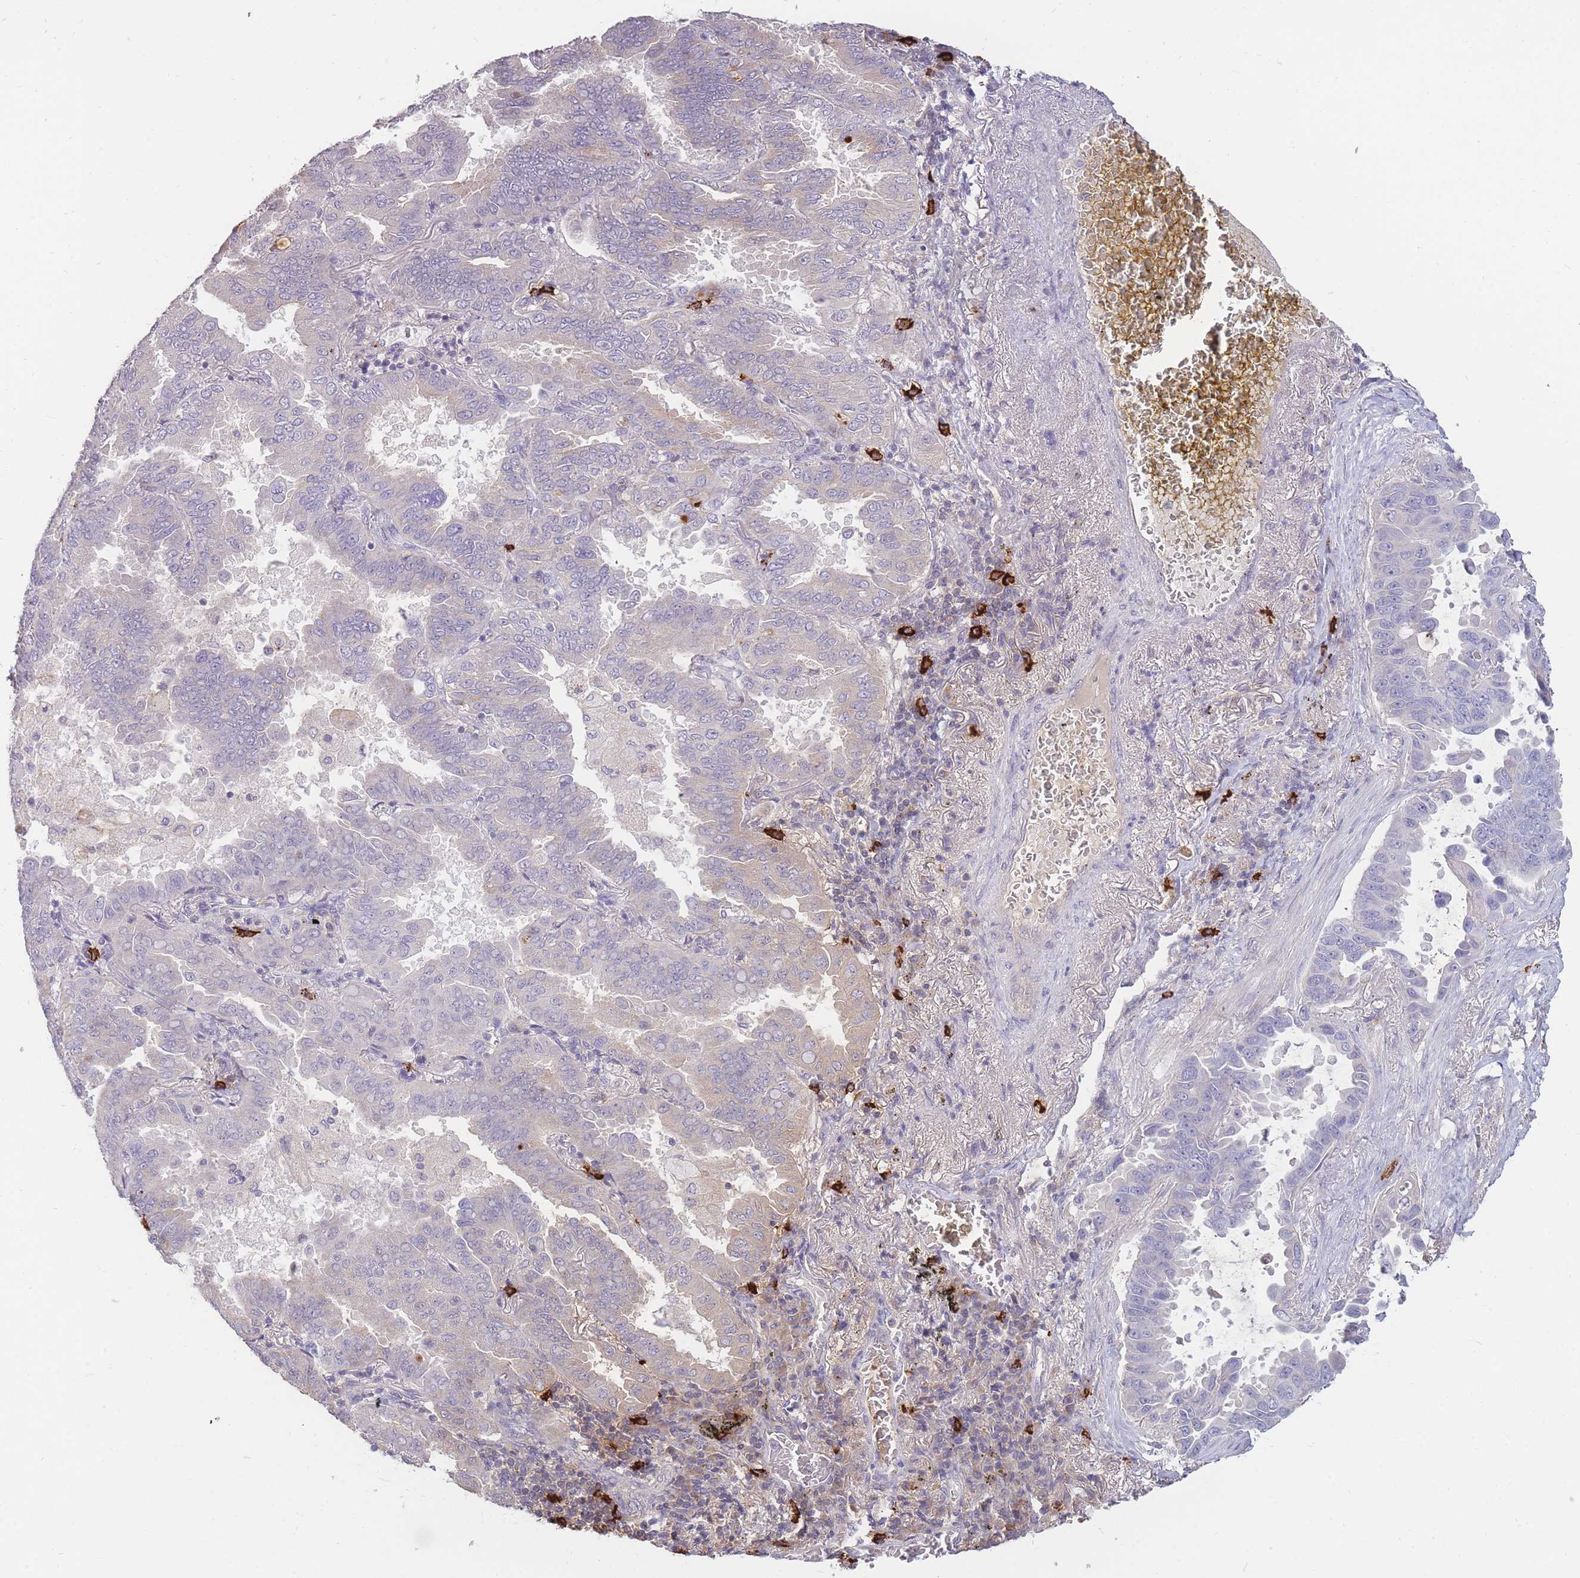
{"staining": {"intensity": "weak", "quantity": "<25%", "location": "cytoplasmic/membranous"}, "tissue": "lung cancer", "cell_type": "Tumor cells", "image_type": "cancer", "snomed": [{"axis": "morphology", "description": "Adenocarcinoma, NOS"}, {"axis": "topography", "description": "Lung"}], "caption": "High power microscopy image of an immunohistochemistry image of lung cancer (adenocarcinoma), revealing no significant positivity in tumor cells.", "gene": "TPSD1", "patient": {"sex": "male", "age": 64}}